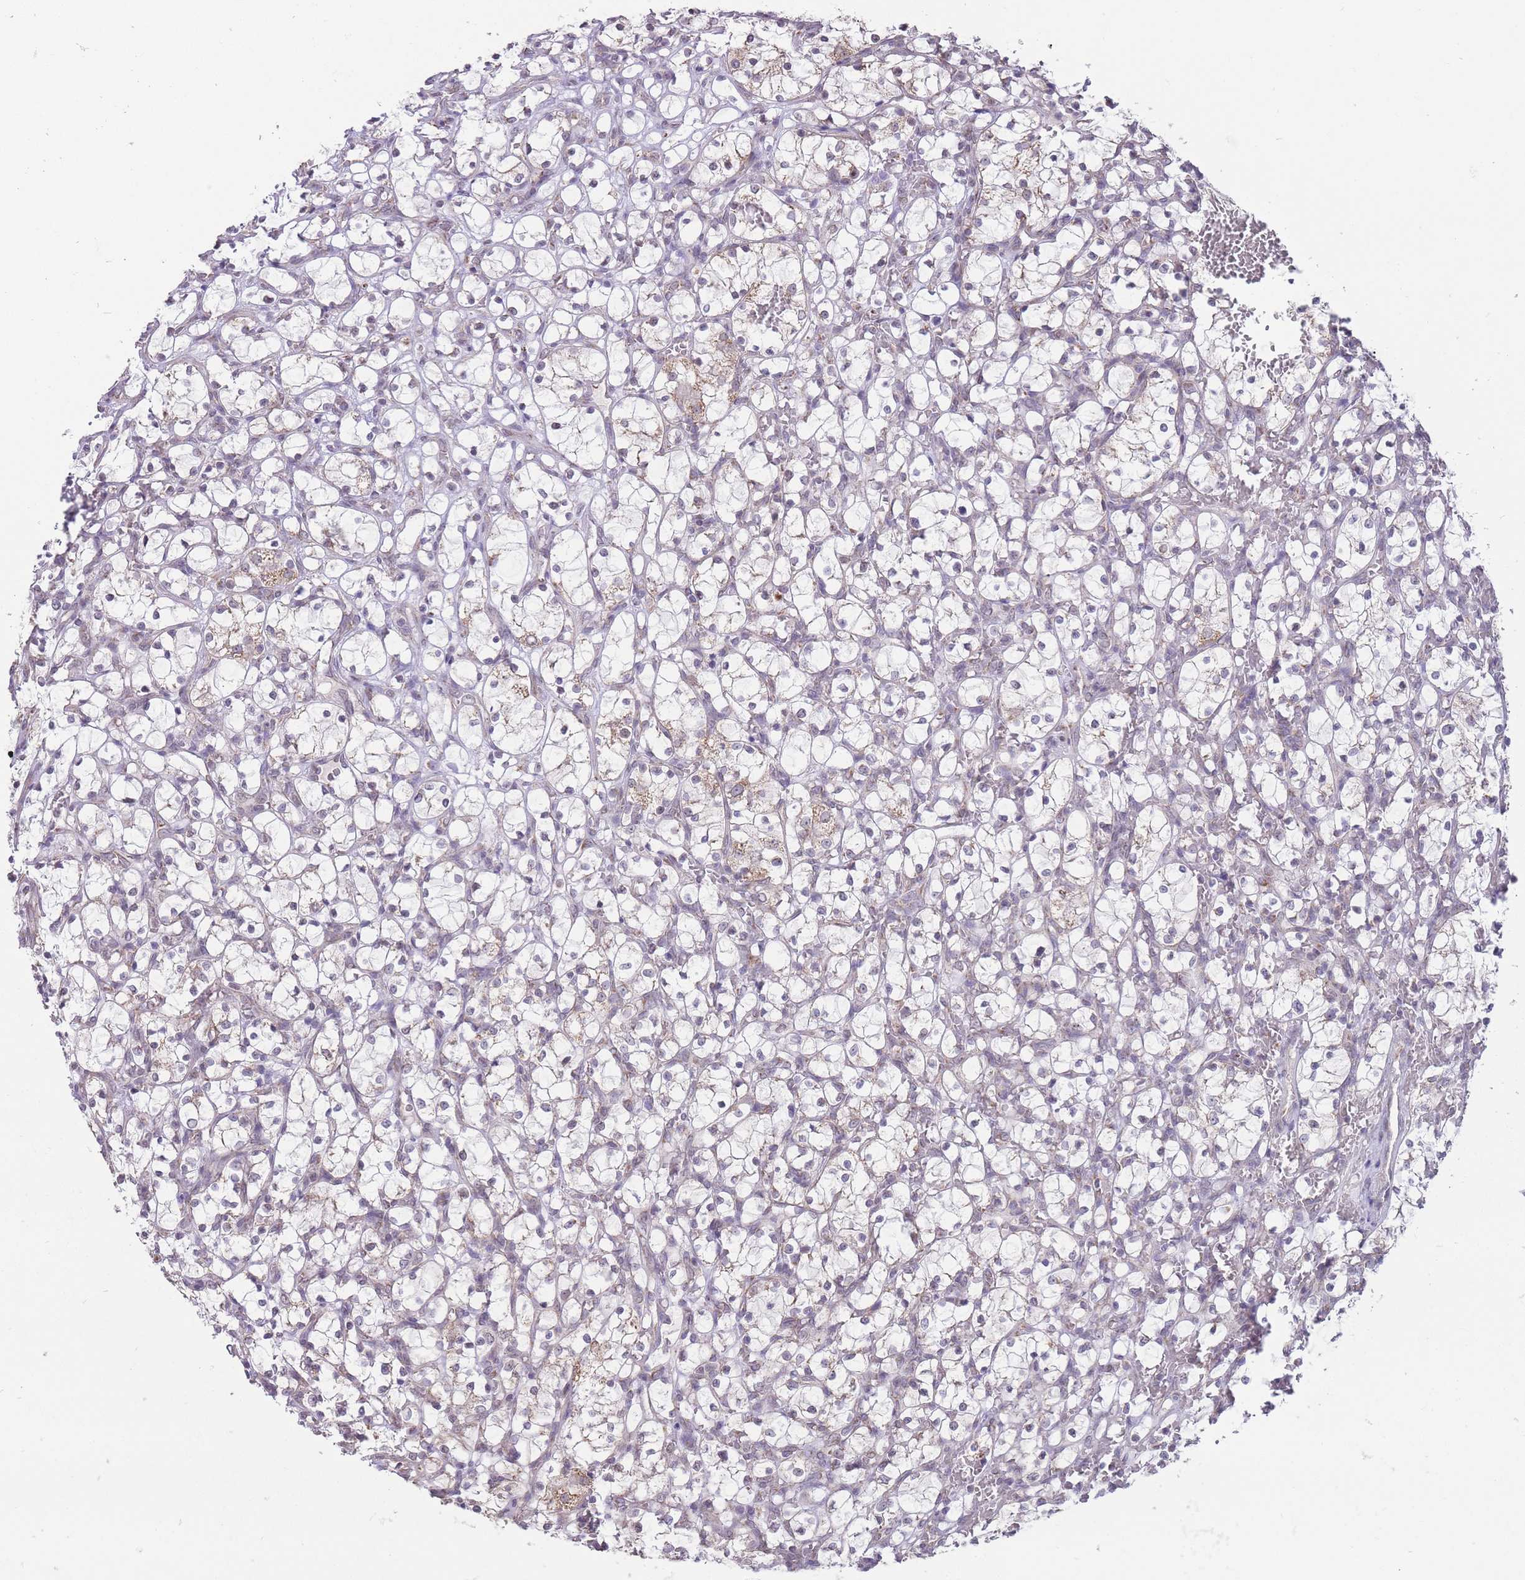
{"staining": {"intensity": "weak", "quantity": "25%-75%", "location": "cytoplasmic/membranous"}, "tissue": "renal cancer", "cell_type": "Tumor cells", "image_type": "cancer", "snomed": [{"axis": "morphology", "description": "Adenocarcinoma, NOS"}, {"axis": "topography", "description": "Kidney"}], "caption": "There is low levels of weak cytoplasmic/membranous positivity in tumor cells of renal adenocarcinoma, as demonstrated by immunohistochemical staining (brown color).", "gene": "NELL1", "patient": {"sex": "female", "age": 69}}